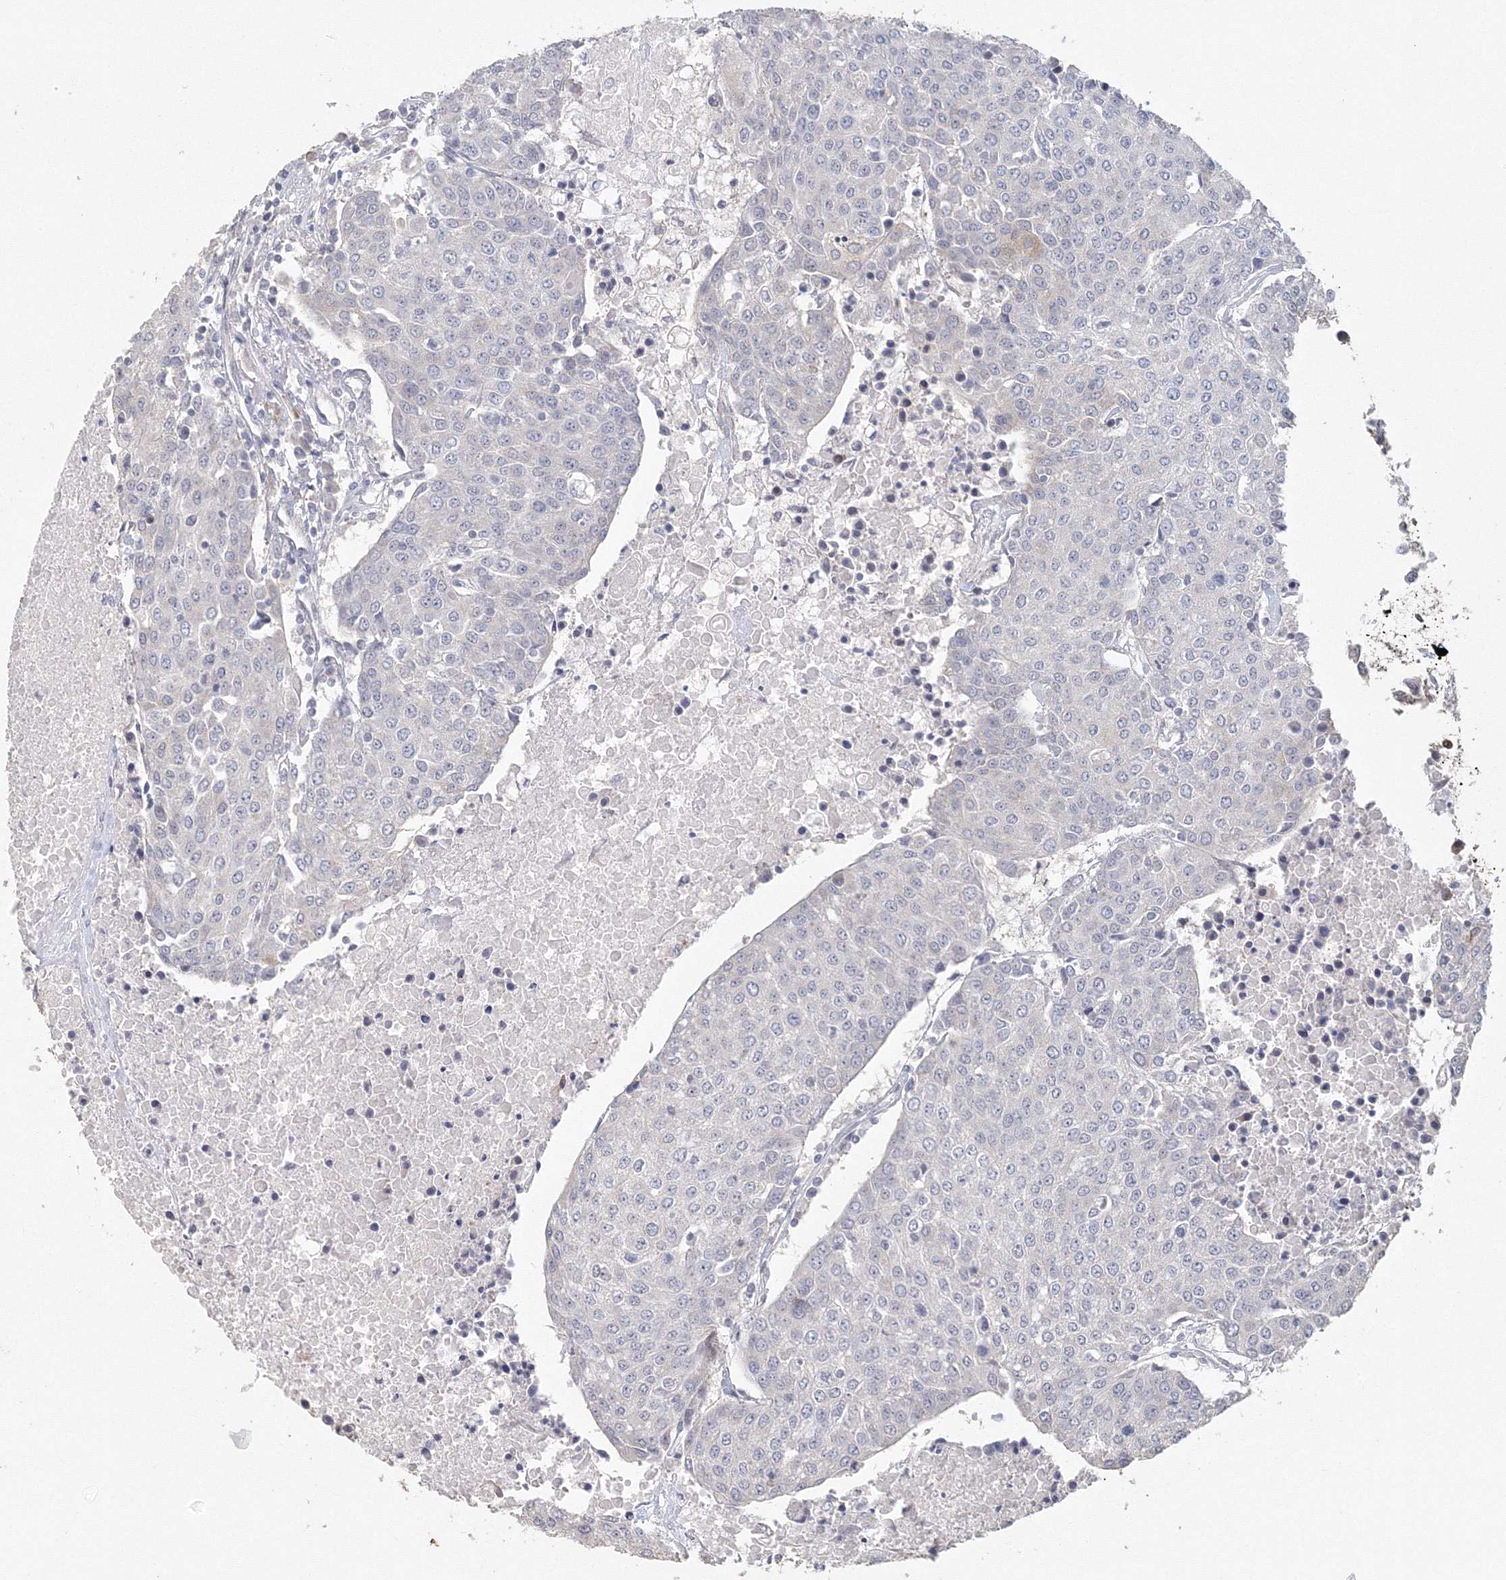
{"staining": {"intensity": "negative", "quantity": "none", "location": "none"}, "tissue": "urothelial cancer", "cell_type": "Tumor cells", "image_type": "cancer", "snomed": [{"axis": "morphology", "description": "Urothelial carcinoma, High grade"}, {"axis": "topography", "description": "Urinary bladder"}], "caption": "The histopathology image displays no significant expression in tumor cells of high-grade urothelial carcinoma.", "gene": "TACC2", "patient": {"sex": "female", "age": 85}}